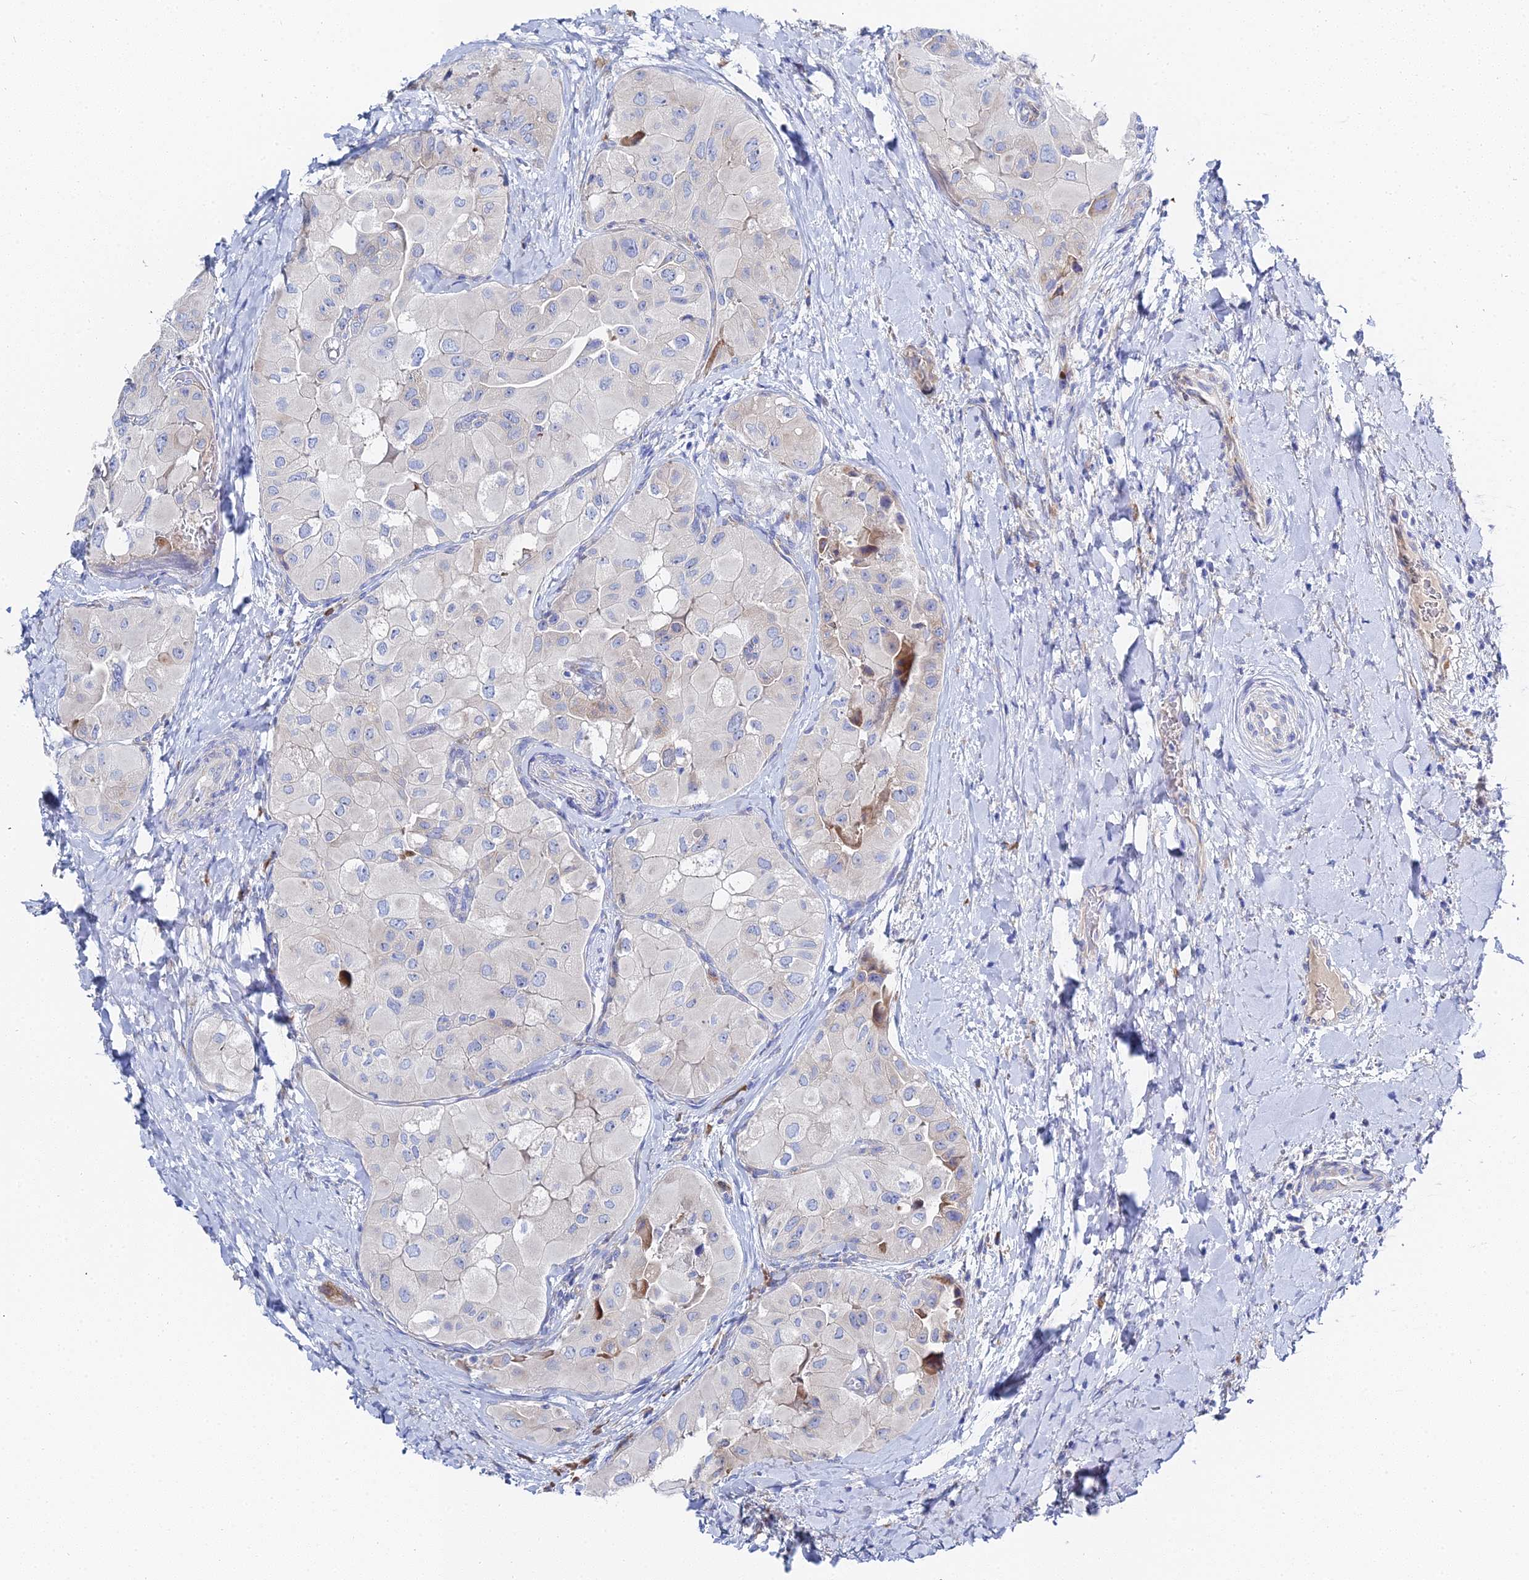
{"staining": {"intensity": "negative", "quantity": "none", "location": "none"}, "tissue": "thyroid cancer", "cell_type": "Tumor cells", "image_type": "cancer", "snomed": [{"axis": "morphology", "description": "Normal tissue, NOS"}, {"axis": "morphology", "description": "Papillary adenocarcinoma, NOS"}, {"axis": "topography", "description": "Thyroid gland"}], "caption": "The micrograph exhibits no staining of tumor cells in papillary adenocarcinoma (thyroid). (Stains: DAB immunohistochemistry (IHC) with hematoxylin counter stain, Microscopy: brightfield microscopy at high magnification).", "gene": "PTTG1", "patient": {"sex": "female", "age": 59}}